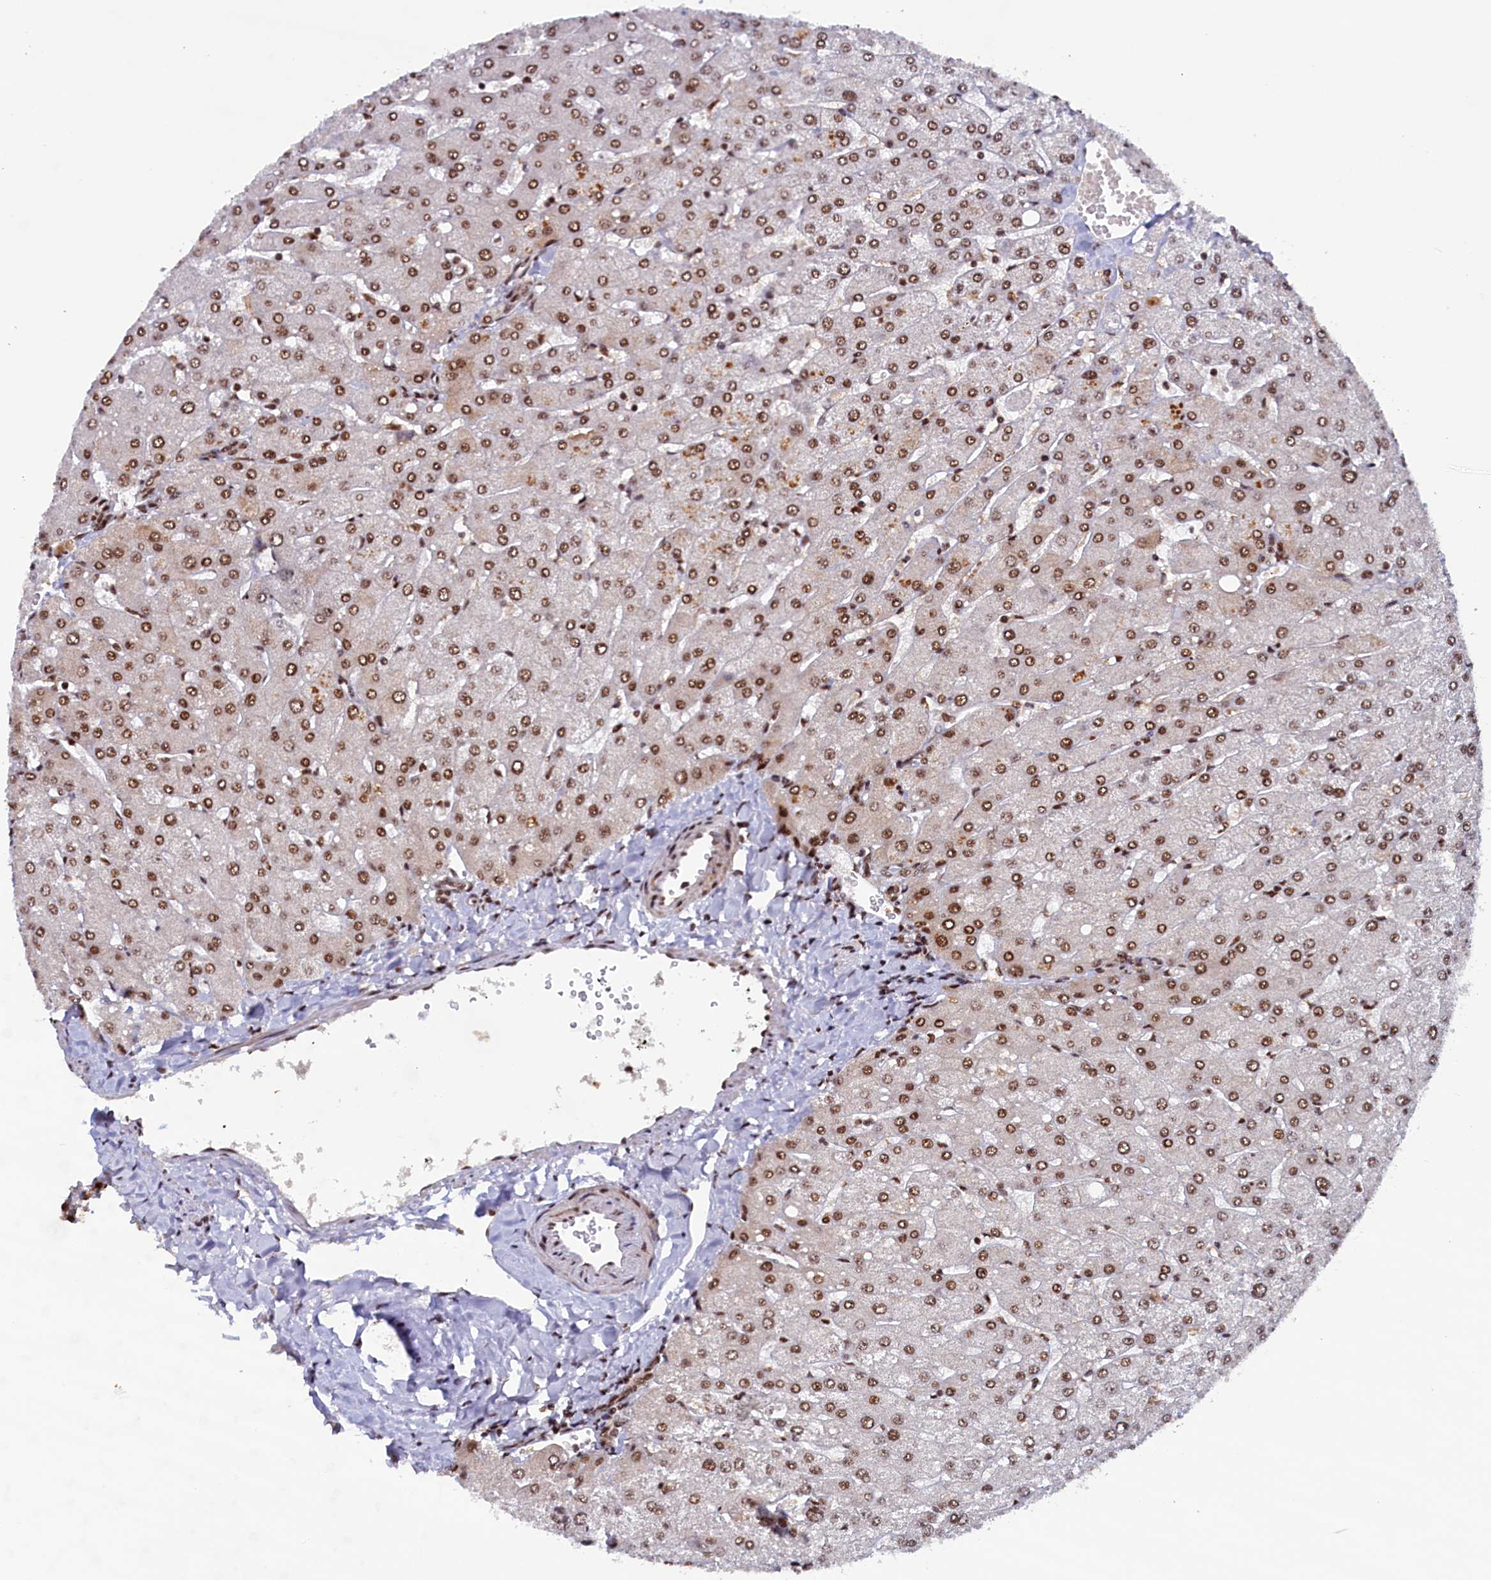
{"staining": {"intensity": "strong", "quantity": ">75%", "location": "nuclear"}, "tissue": "liver", "cell_type": "Hepatocytes", "image_type": "normal", "snomed": [{"axis": "morphology", "description": "Normal tissue, NOS"}, {"axis": "topography", "description": "Liver"}], "caption": "High-magnification brightfield microscopy of unremarkable liver stained with DAB (brown) and counterstained with hematoxylin (blue). hepatocytes exhibit strong nuclear staining is seen in about>75% of cells.", "gene": "ZC3H18", "patient": {"sex": "male", "age": 55}}